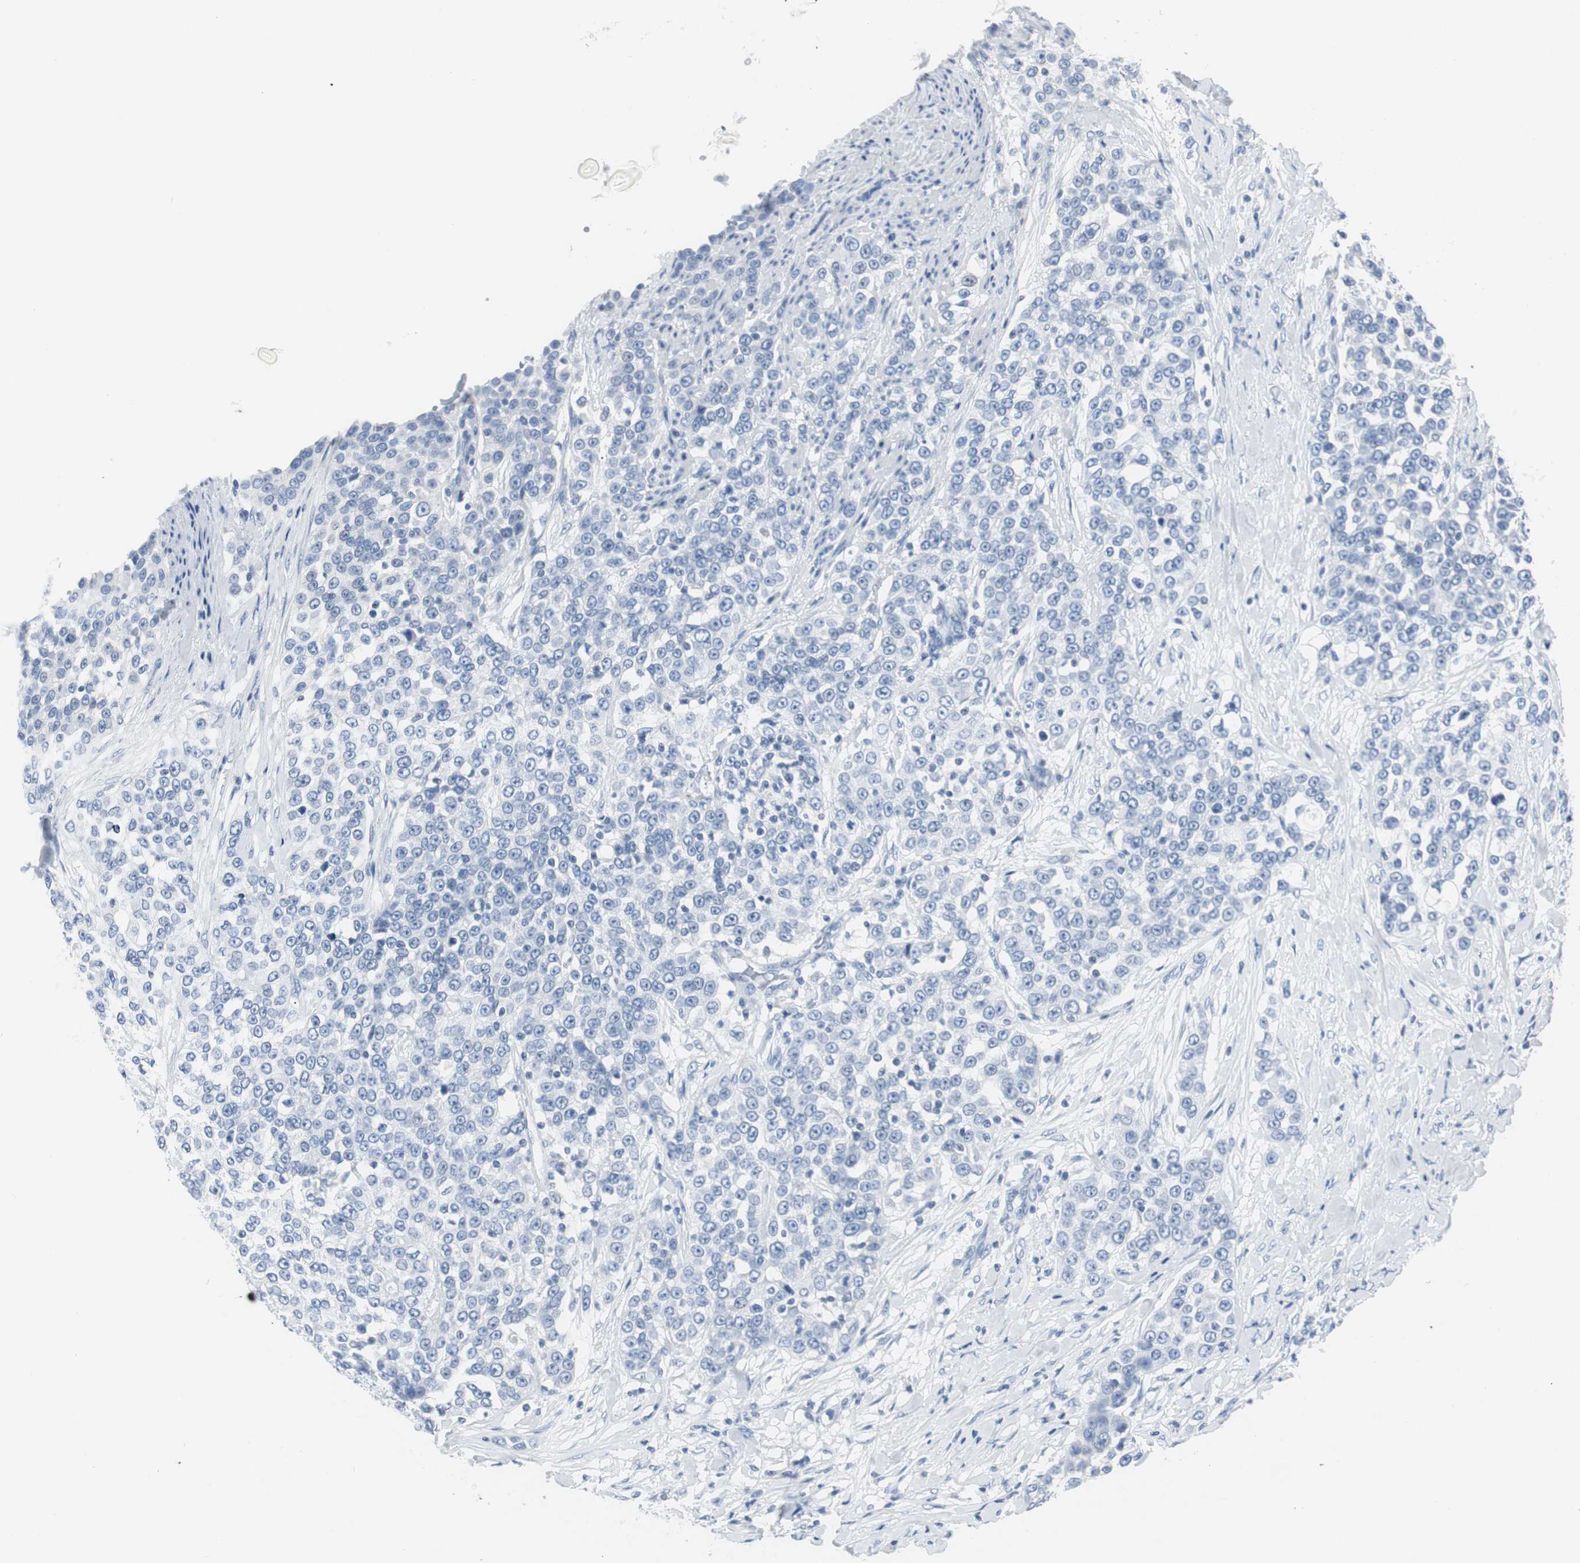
{"staining": {"intensity": "negative", "quantity": "none", "location": "none"}, "tissue": "urothelial cancer", "cell_type": "Tumor cells", "image_type": "cancer", "snomed": [{"axis": "morphology", "description": "Urothelial carcinoma, High grade"}, {"axis": "topography", "description": "Urinary bladder"}], "caption": "Immunohistochemistry of human urothelial cancer reveals no staining in tumor cells.", "gene": "GAP43", "patient": {"sex": "female", "age": 80}}